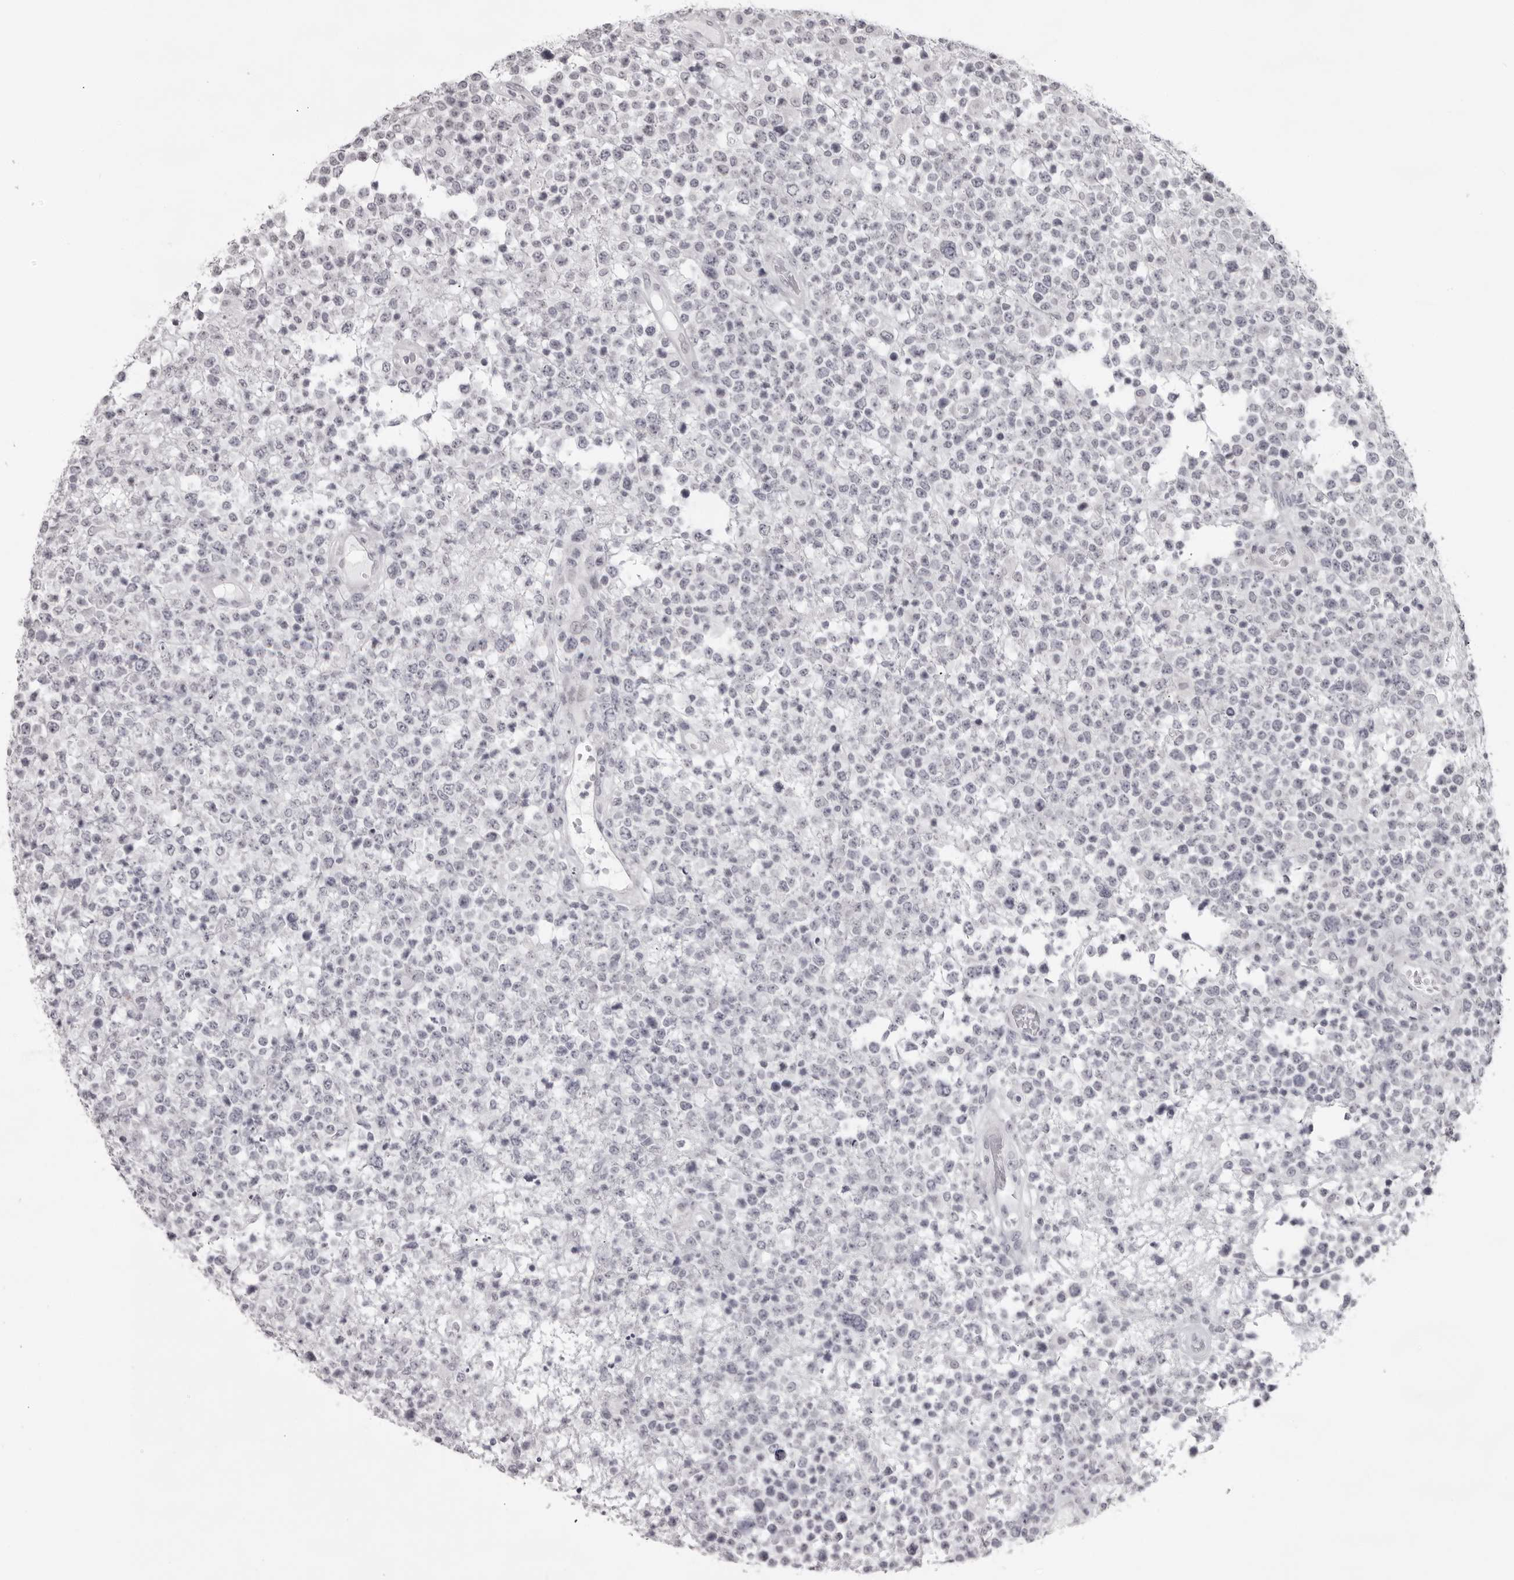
{"staining": {"intensity": "negative", "quantity": "none", "location": "none"}, "tissue": "lymphoma", "cell_type": "Tumor cells", "image_type": "cancer", "snomed": [{"axis": "morphology", "description": "Malignant lymphoma, non-Hodgkin's type, High grade"}, {"axis": "topography", "description": "Colon"}], "caption": "Immunohistochemistry (IHC) photomicrograph of neoplastic tissue: lymphoma stained with DAB (3,3'-diaminobenzidine) demonstrates no significant protein staining in tumor cells.", "gene": "NUDT18", "patient": {"sex": "female", "age": 53}}